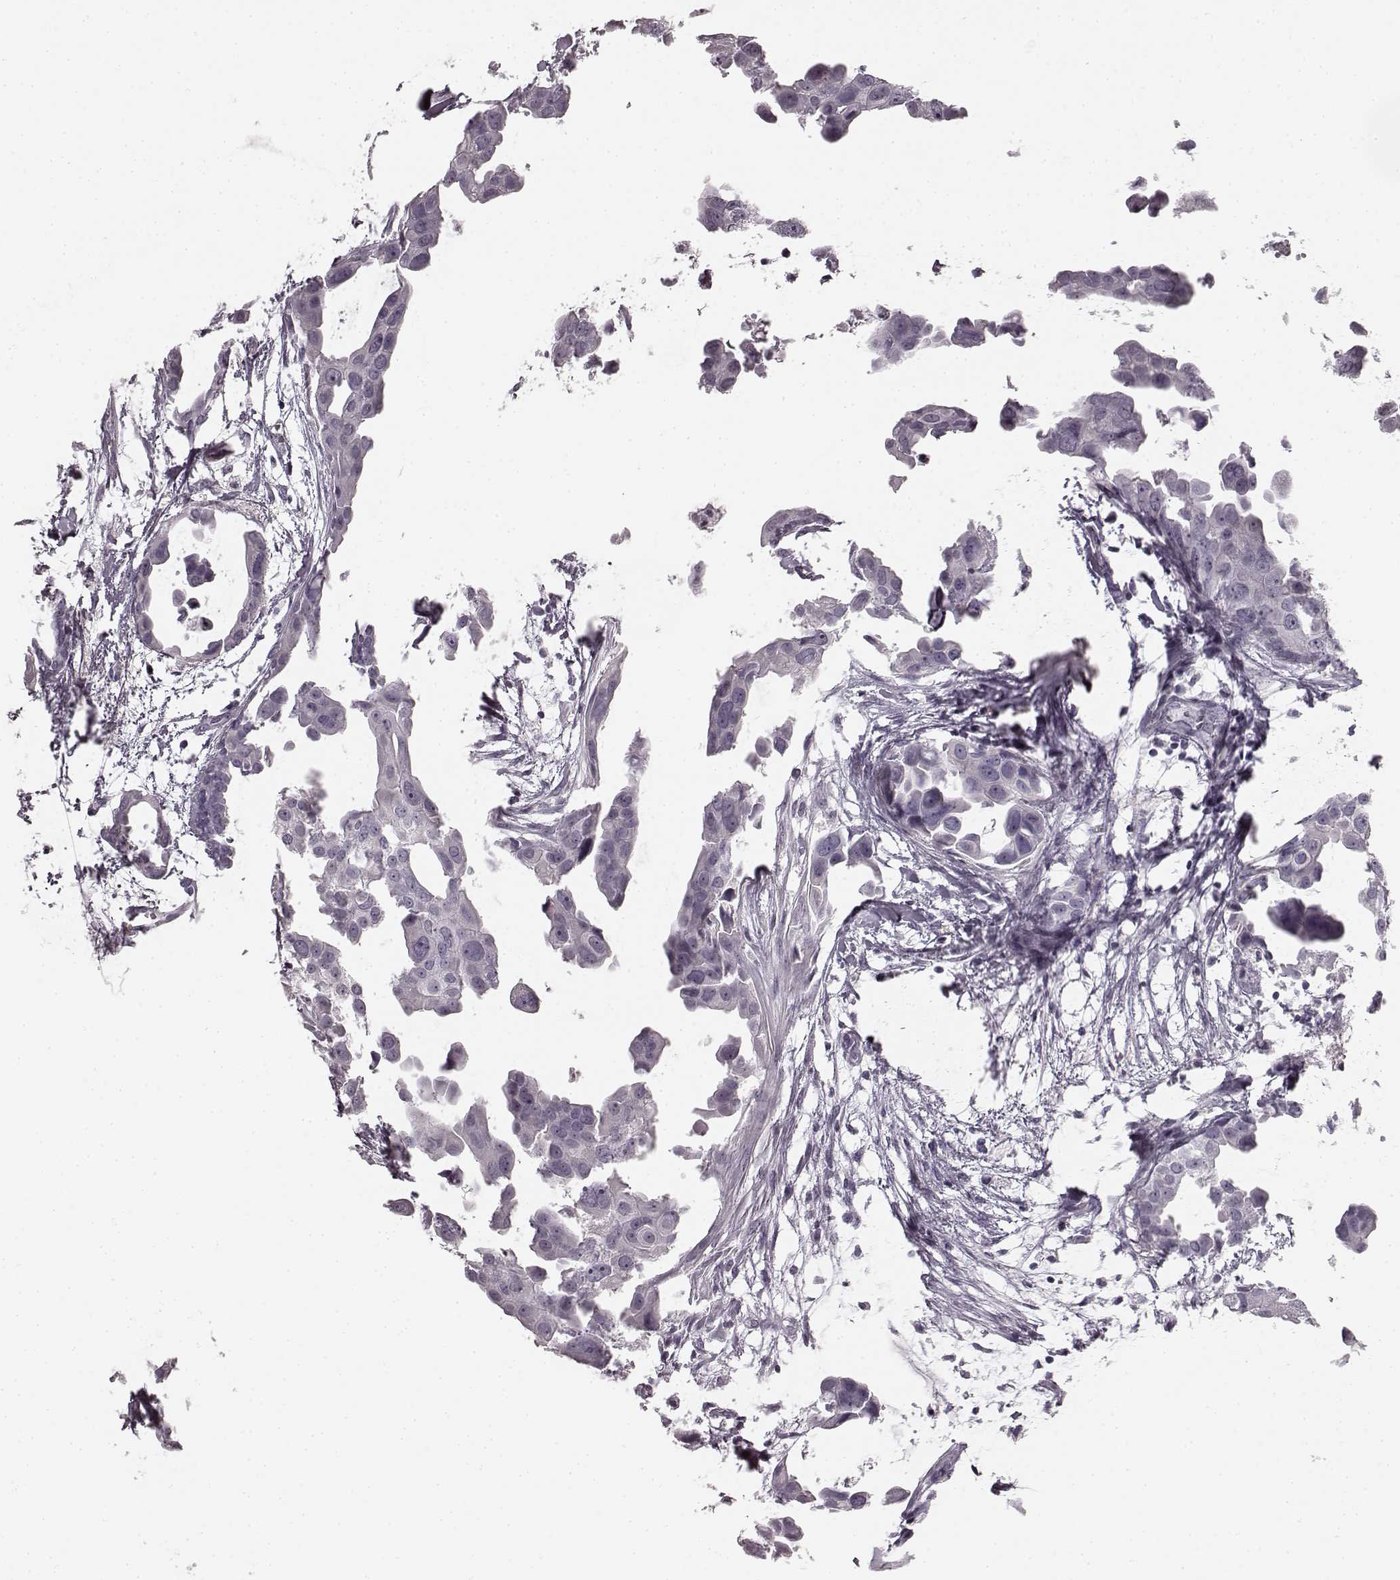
{"staining": {"intensity": "negative", "quantity": "none", "location": "none"}, "tissue": "breast cancer", "cell_type": "Tumor cells", "image_type": "cancer", "snomed": [{"axis": "morphology", "description": "Duct carcinoma"}, {"axis": "topography", "description": "Breast"}], "caption": "Tumor cells are negative for protein expression in human invasive ductal carcinoma (breast).", "gene": "TMPRSS15", "patient": {"sex": "female", "age": 38}}